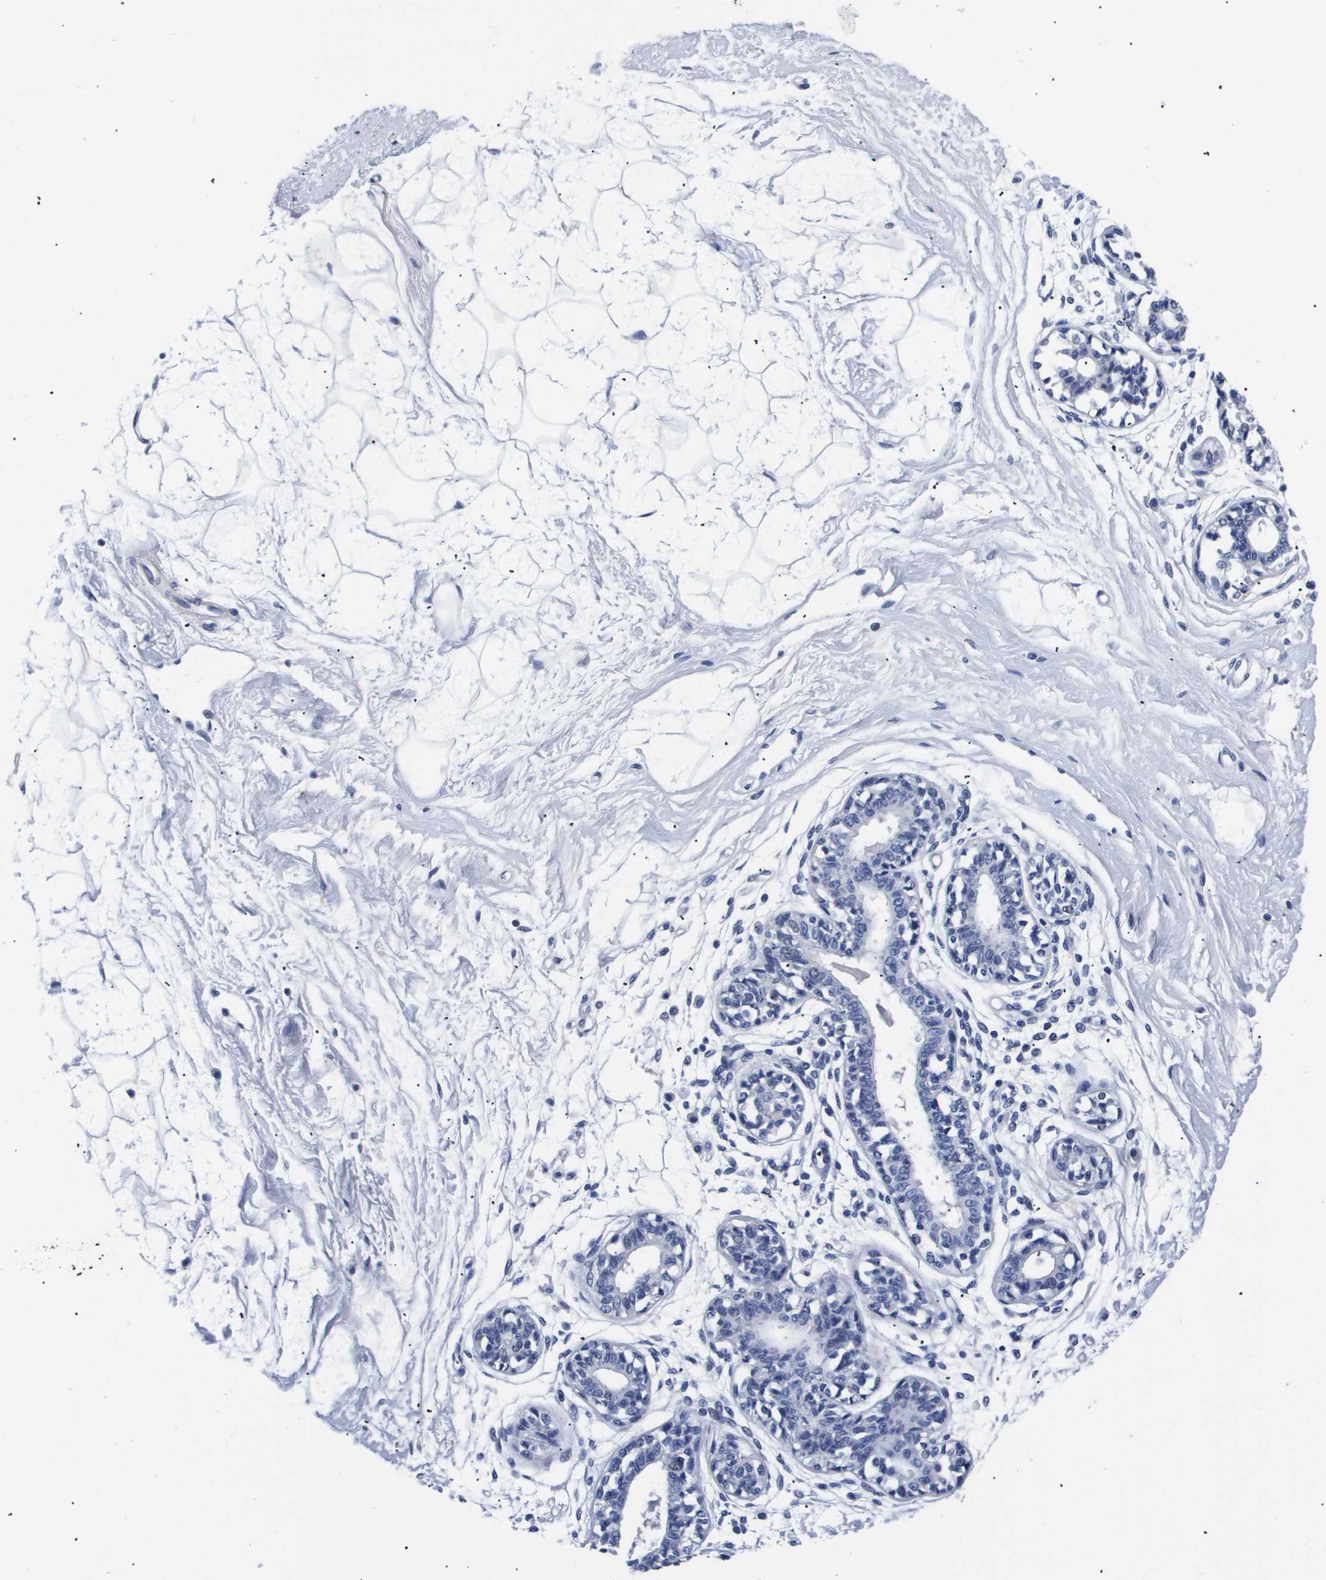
{"staining": {"intensity": "negative", "quantity": "none", "location": "none"}, "tissue": "breast", "cell_type": "Adipocytes", "image_type": "normal", "snomed": [{"axis": "morphology", "description": "Normal tissue, NOS"}, {"axis": "topography", "description": "Breast"}], "caption": "A high-resolution image shows immunohistochemistry staining of benign breast, which displays no significant positivity in adipocytes. (Immunohistochemistry (ihc), brightfield microscopy, high magnification).", "gene": "ATP6V0A4", "patient": {"sex": "female", "age": 45}}